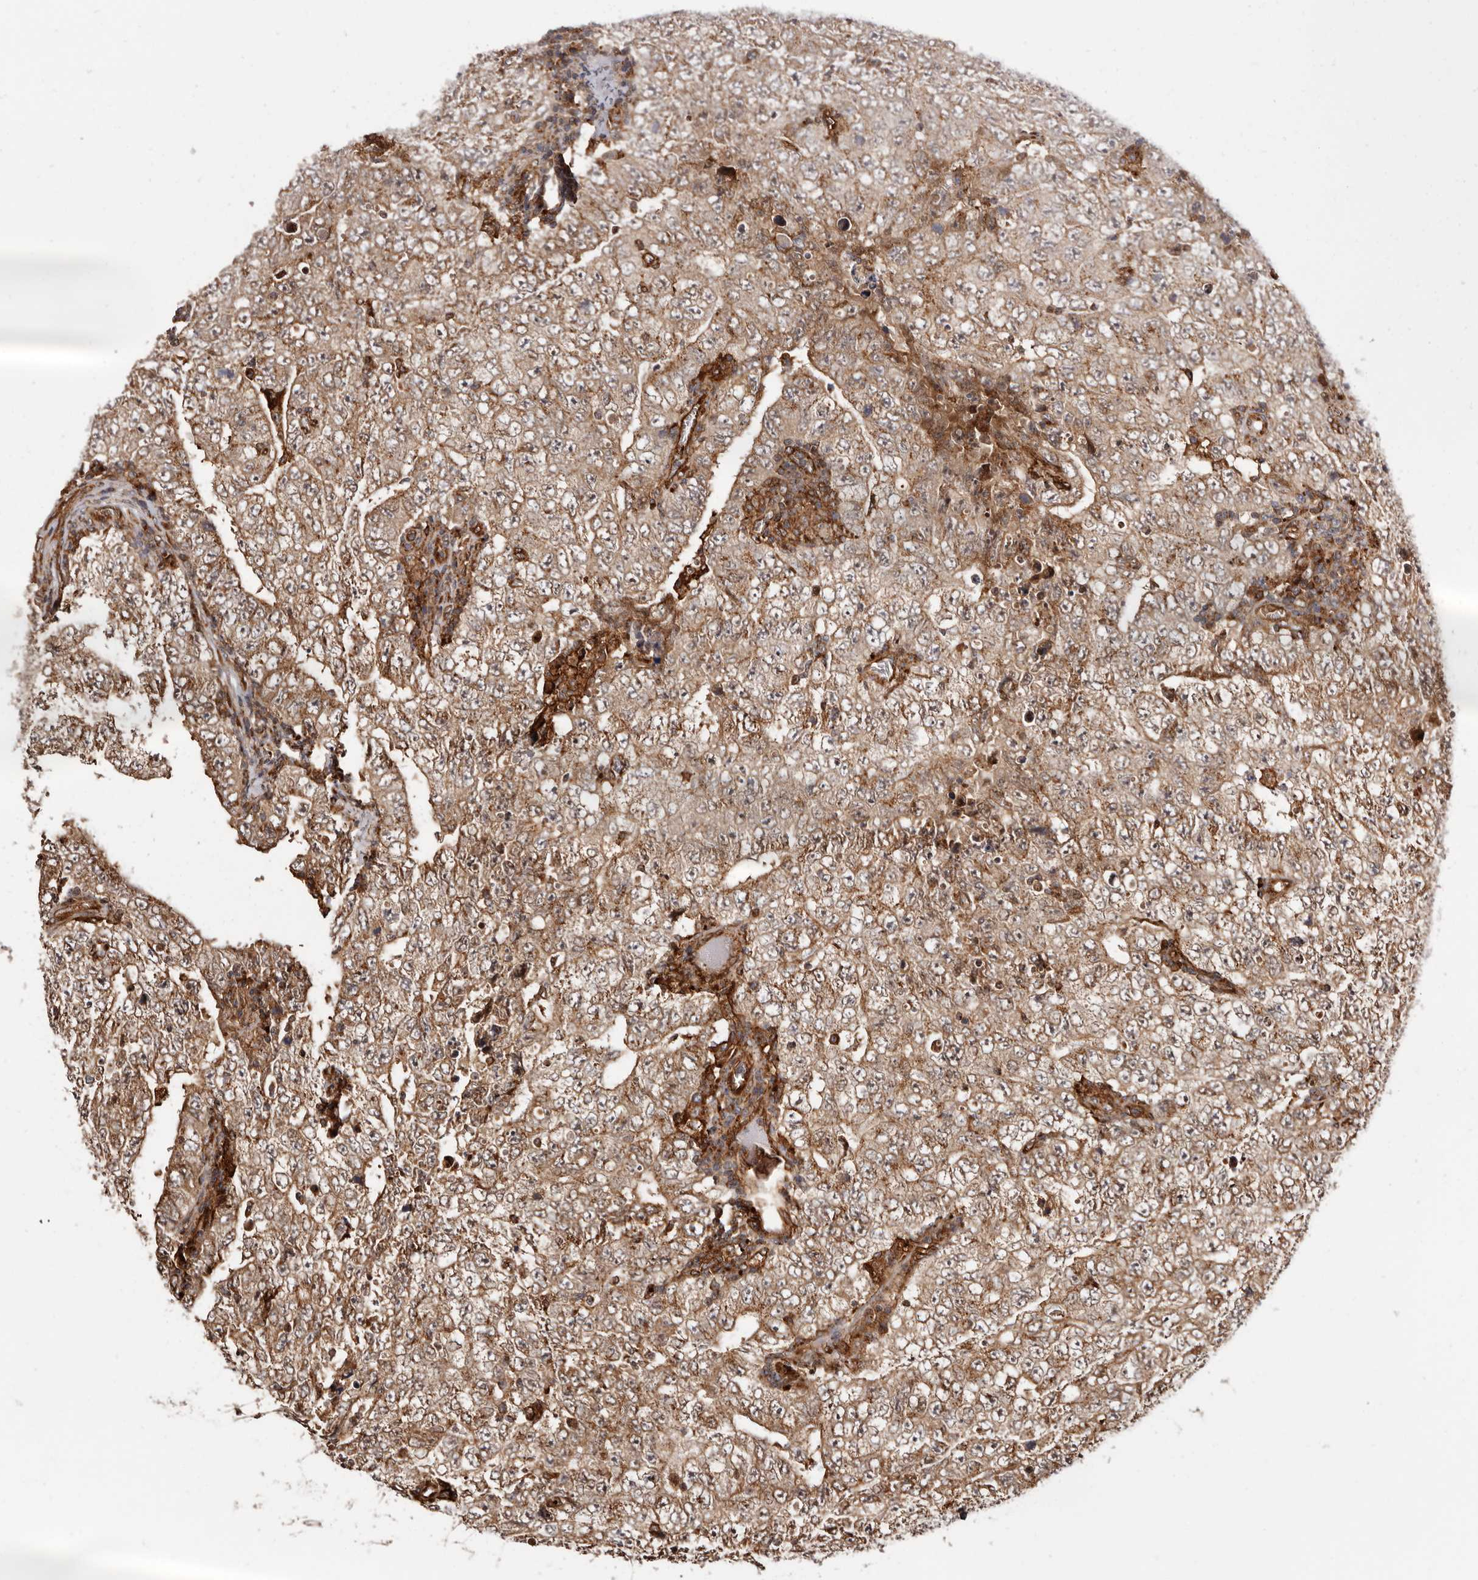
{"staining": {"intensity": "strong", "quantity": ">75%", "location": "cytoplasmic/membranous"}, "tissue": "testis cancer", "cell_type": "Tumor cells", "image_type": "cancer", "snomed": [{"axis": "morphology", "description": "Carcinoma, Embryonal, NOS"}, {"axis": "topography", "description": "Testis"}], "caption": "Approximately >75% of tumor cells in human testis cancer (embryonal carcinoma) display strong cytoplasmic/membranous protein expression as visualized by brown immunohistochemical staining.", "gene": "GPR27", "patient": {"sex": "male", "age": 26}}